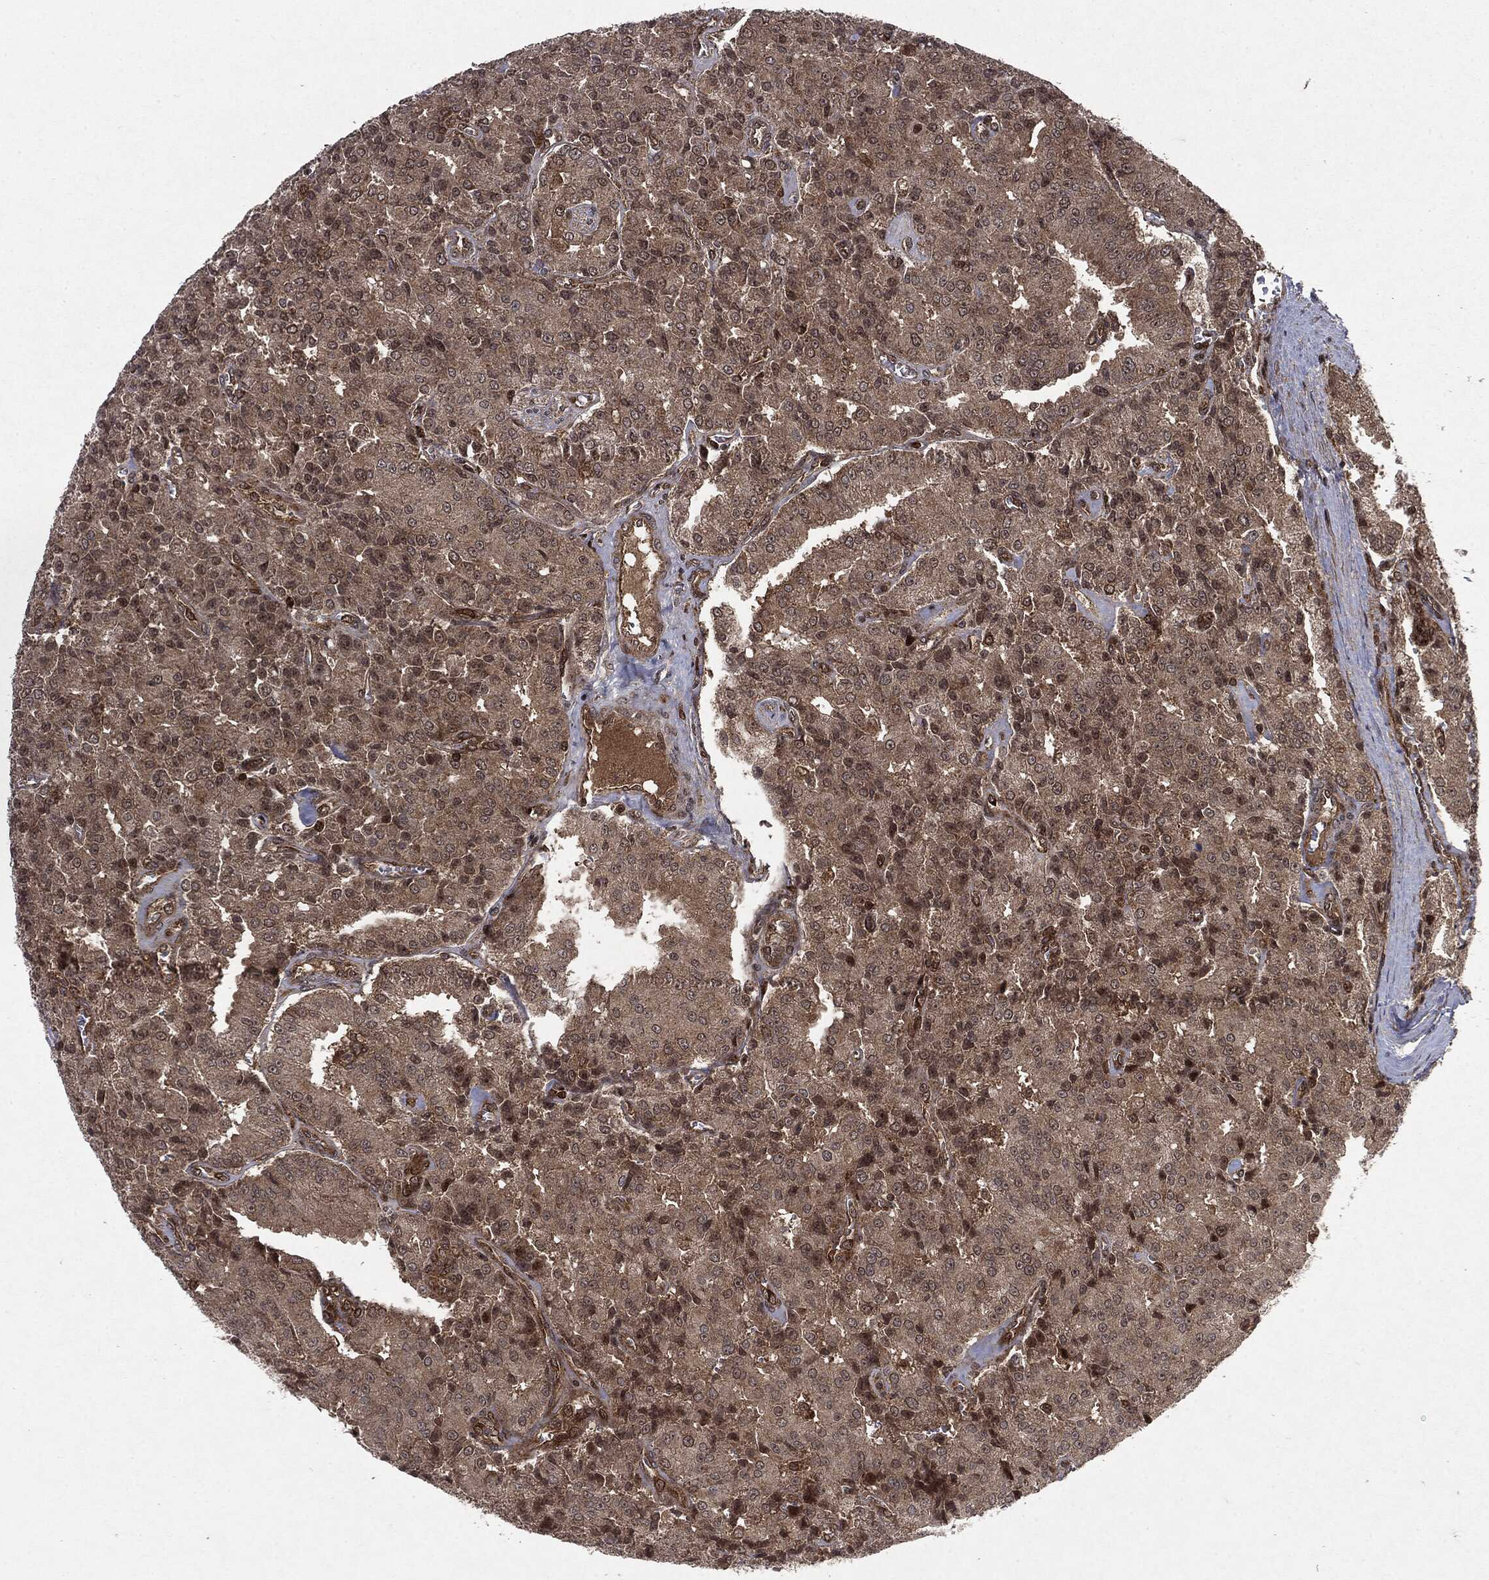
{"staining": {"intensity": "weak", "quantity": "<25%", "location": "cytoplasmic/membranous"}, "tissue": "prostate cancer", "cell_type": "Tumor cells", "image_type": "cancer", "snomed": [{"axis": "morphology", "description": "Adenocarcinoma, NOS"}, {"axis": "topography", "description": "Prostate and seminal vesicle, NOS"}, {"axis": "topography", "description": "Prostate"}], "caption": "This is an immunohistochemistry (IHC) histopathology image of human prostate cancer (adenocarcinoma). There is no staining in tumor cells.", "gene": "OTUB1", "patient": {"sex": "male", "age": 67}}